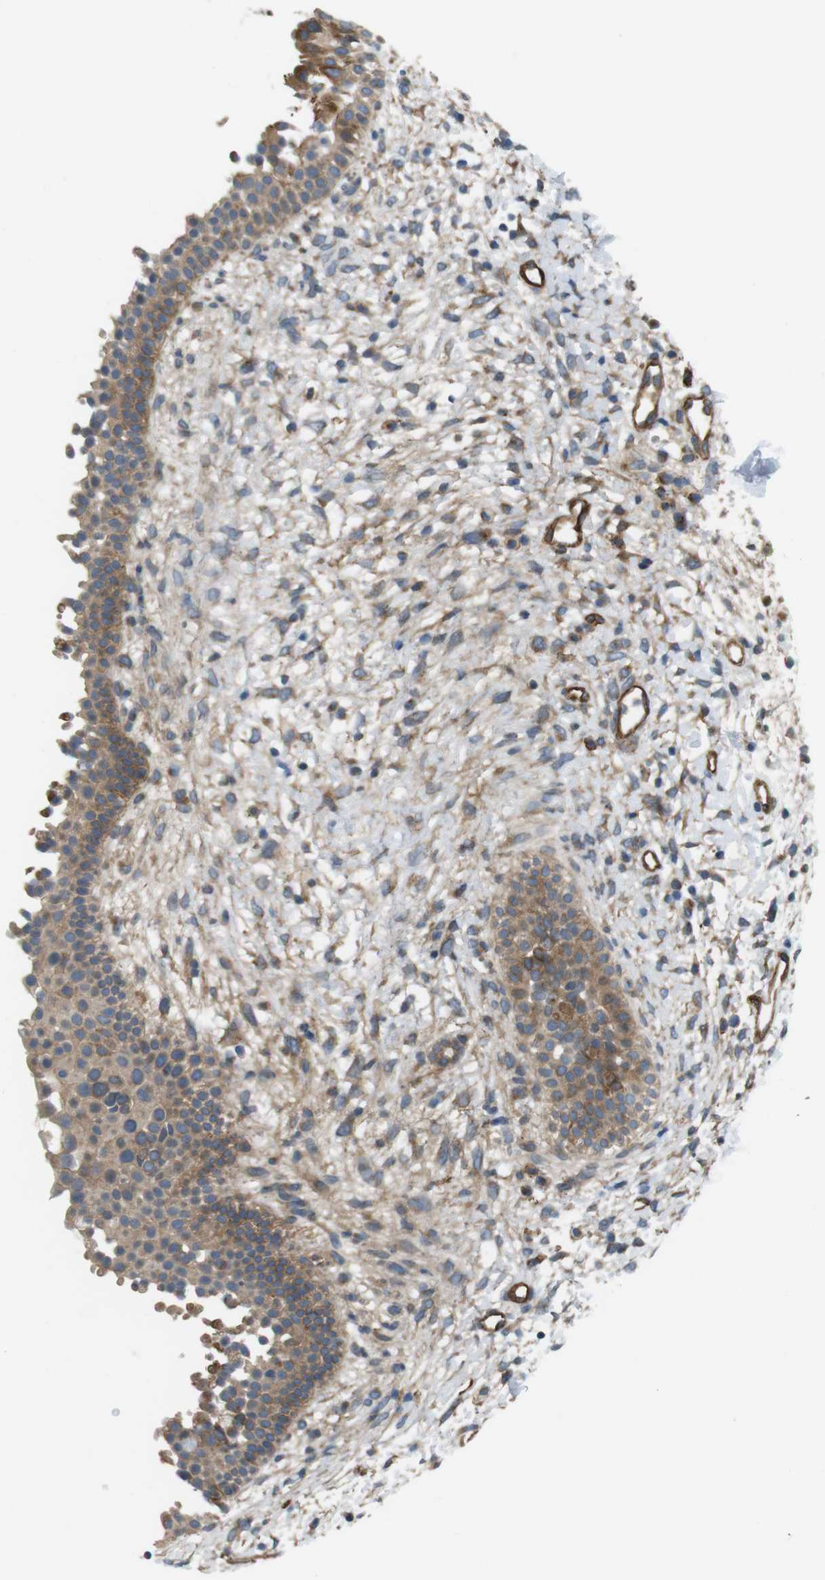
{"staining": {"intensity": "moderate", "quantity": ">75%", "location": "cytoplasmic/membranous"}, "tissue": "nasopharynx", "cell_type": "Respiratory epithelial cells", "image_type": "normal", "snomed": [{"axis": "morphology", "description": "Normal tissue, NOS"}, {"axis": "topography", "description": "Nasopharynx"}], "caption": "Immunohistochemistry of unremarkable nasopharynx reveals medium levels of moderate cytoplasmic/membranous positivity in about >75% of respiratory epithelial cells. The staining is performed using DAB brown chromogen to label protein expression. The nuclei are counter-stained blue using hematoxylin.", "gene": "BVES", "patient": {"sex": "male", "age": 22}}